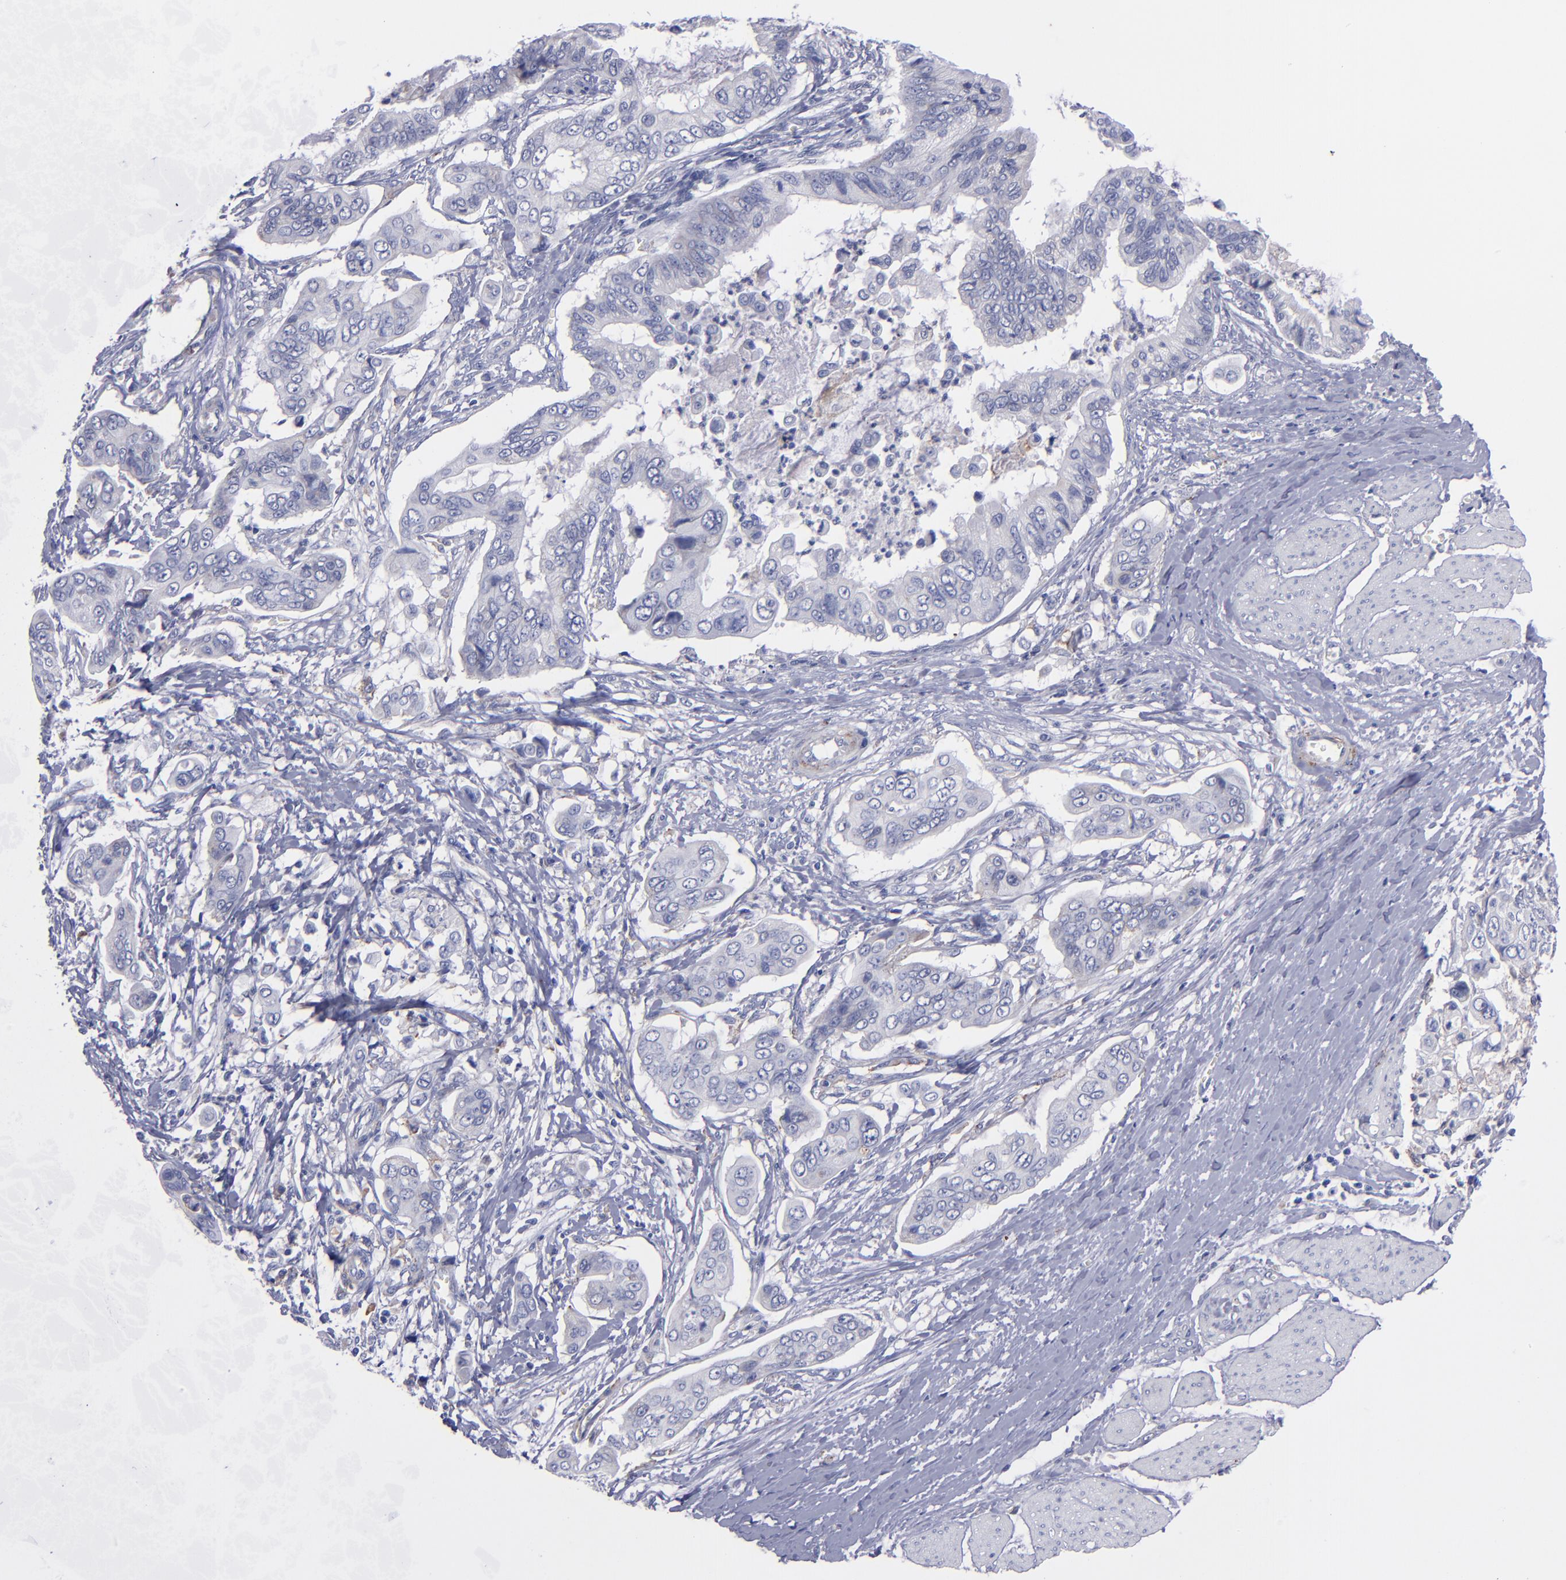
{"staining": {"intensity": "weak", "quantity": "<25%", "location": "cytoplasmic/membranous"}, "tissue": "stomach cancer", "cell_type": "Tumor cells", "image_type": "cancer", "snomed": [{"axis": "morphology", "description": "Adenocarcinoma, NOS"}, {"axis": "topography", "description": "Stomach, upper"}], "caption": "High power microscopy micrograph of an immunohistochemistry histopathology image of stomach cancer, revealing no significant staining in tumor cells. (IHC, brightfield microscopy, high magnification).", "gene": "MFGE8", "patient": {"sex": "male", "age": 80}}